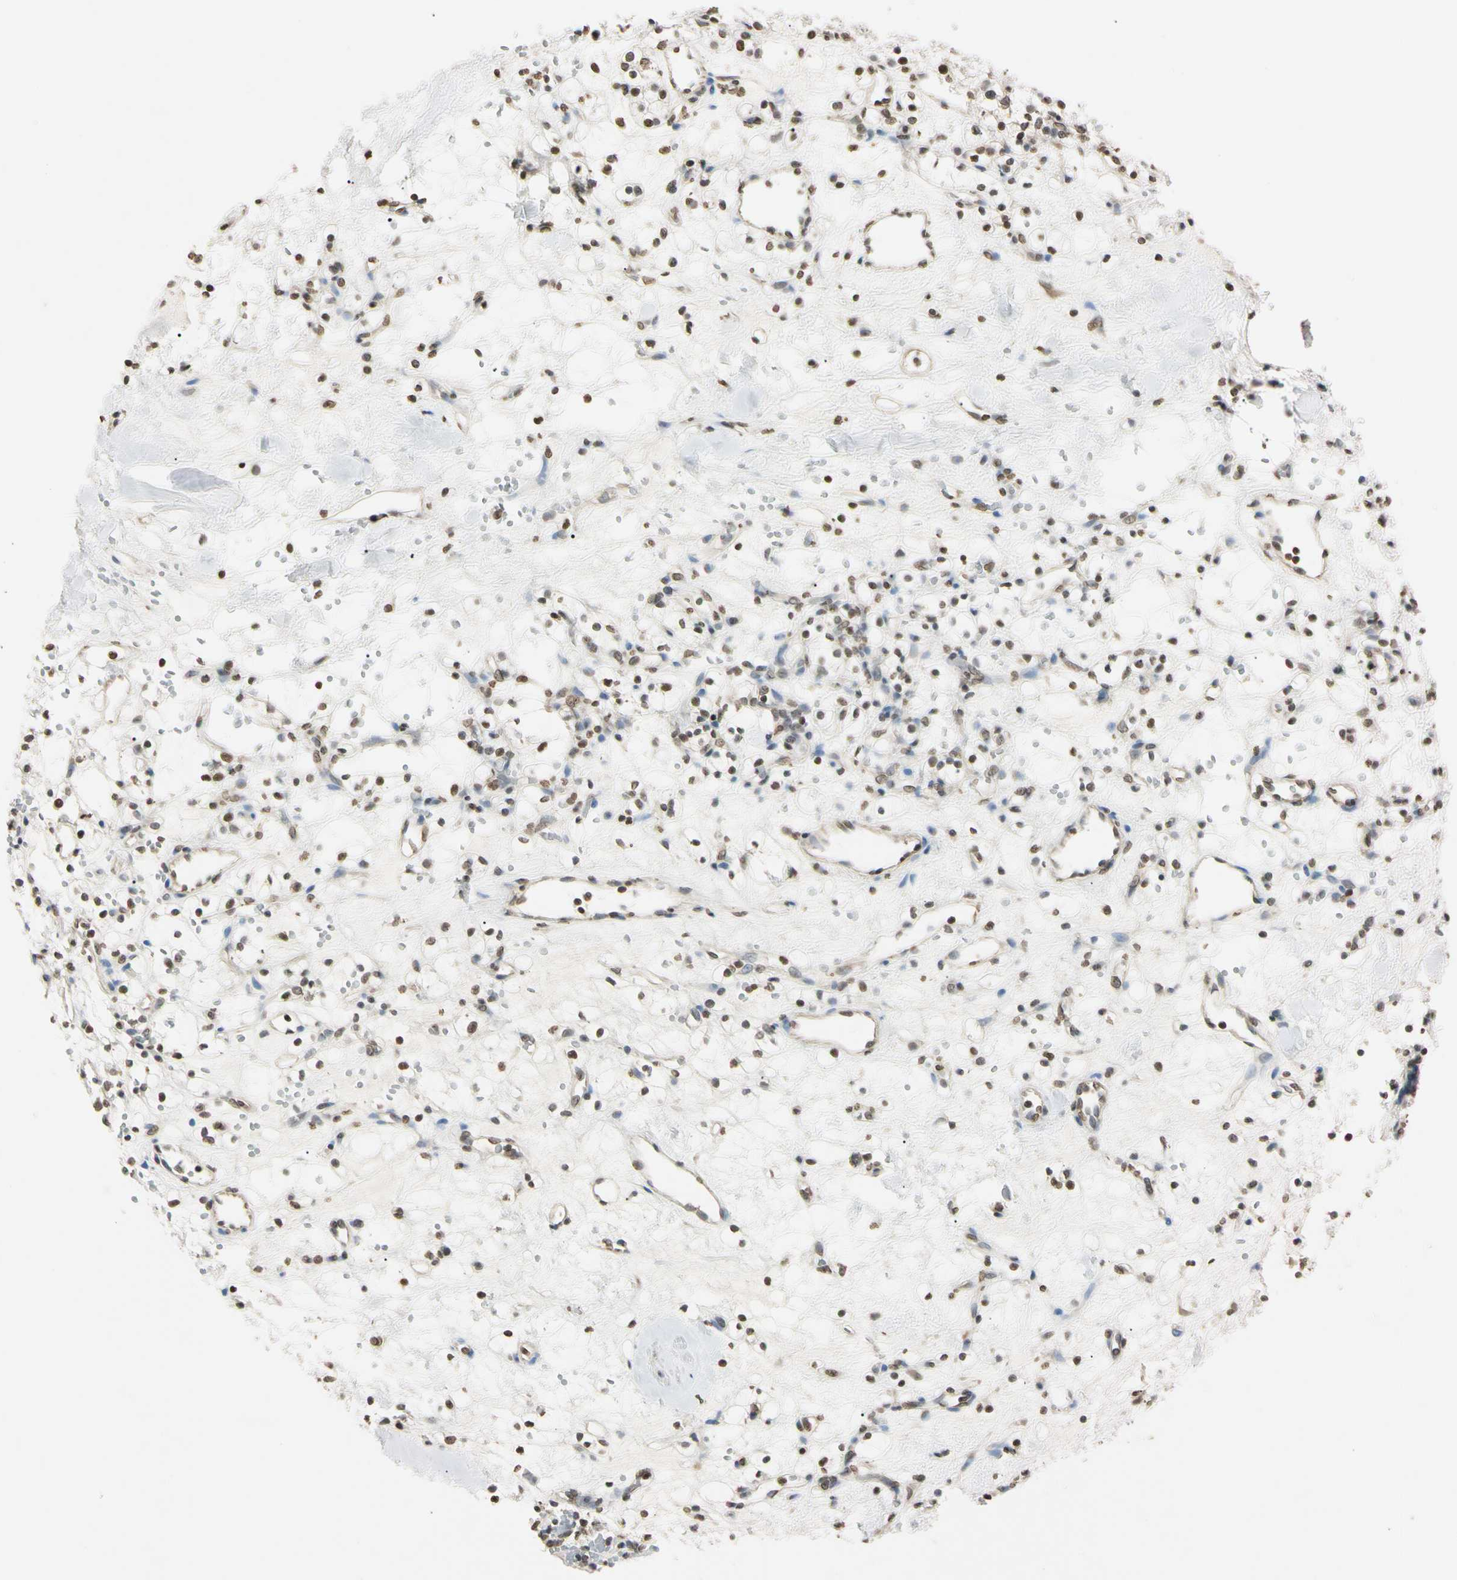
{"staining": {"intensity": "weak", "quantity": "25%-75%", "location": "nuclear"}, "tissue": "renal cancer", "cell_type": "Tumor cells", "image_type": "cancer", "snomed": [{"axis": "morphology", "description": "Adenocarcinoma, NOS"}, {"axis": "topography", "description": "Kidney"}], "caption": "About 25%-75% of tumor cells in human renal cancer display weak nuclear protein staining as visualized by brown immunohistochemical staining.", "gene": "CDC45", "patient": {"sex": "female", "age": 60}}